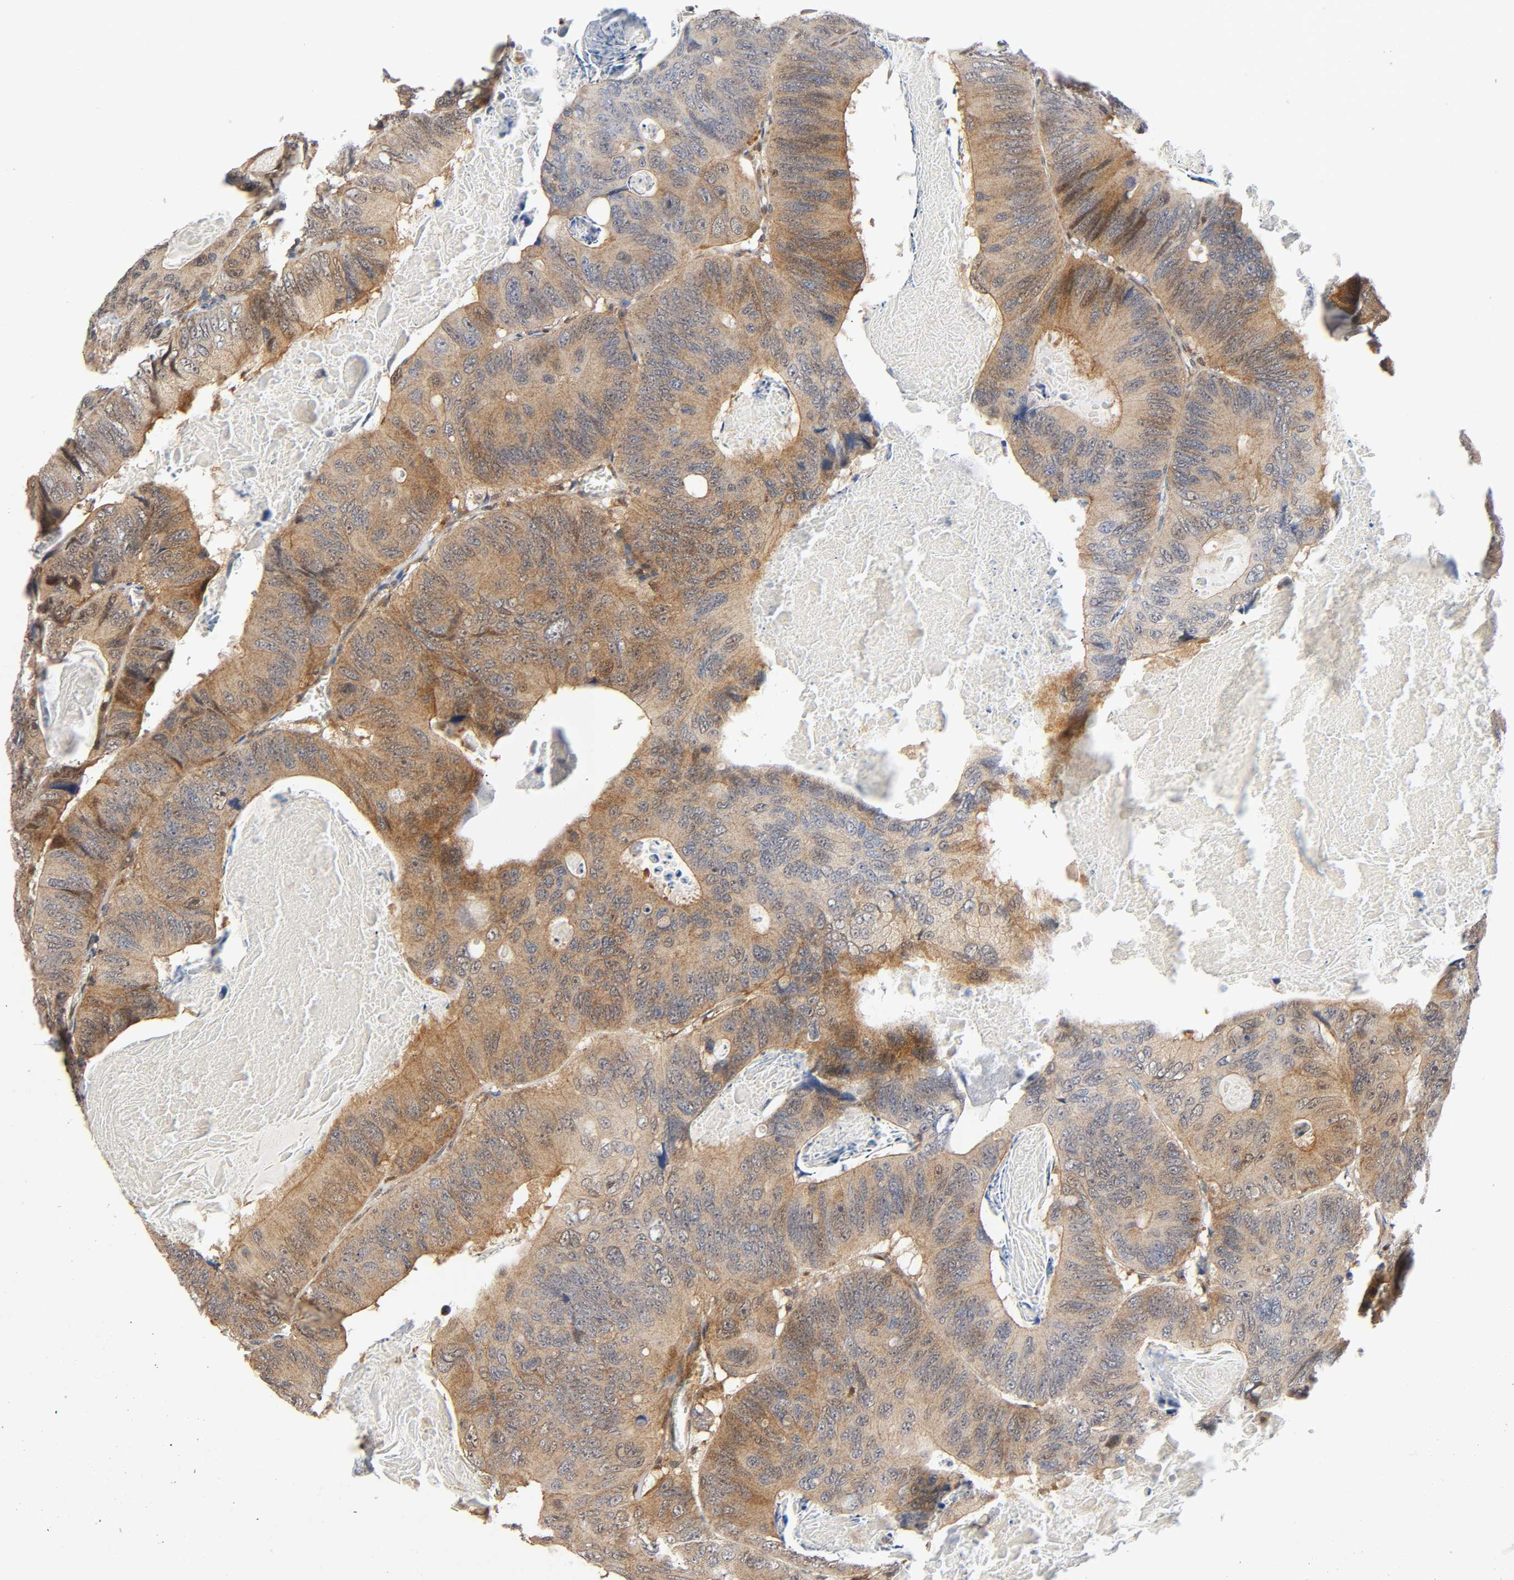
{"staining": {"intensity": "weak", "quantity": ">75%", "location": "cytoplasmic/membranous"}, "tissue": "colorectal cancer", "cell_type": "Tumor cells", "image_type": "cancer", "snomed": [{"axis": "morphology", "description": "Adenocarcinoma, NOS"}, {"axis": "topography", "description": "Colon"}], "caption": "Human colorectal cancer (adenocarcinoma) stained with a brown dye shows weak cytoplasmic/membranous positive positivity in approximately >75% of tumor cells.", "gene": "CASP9", "patient": {"sex": "female", "age": 55}}